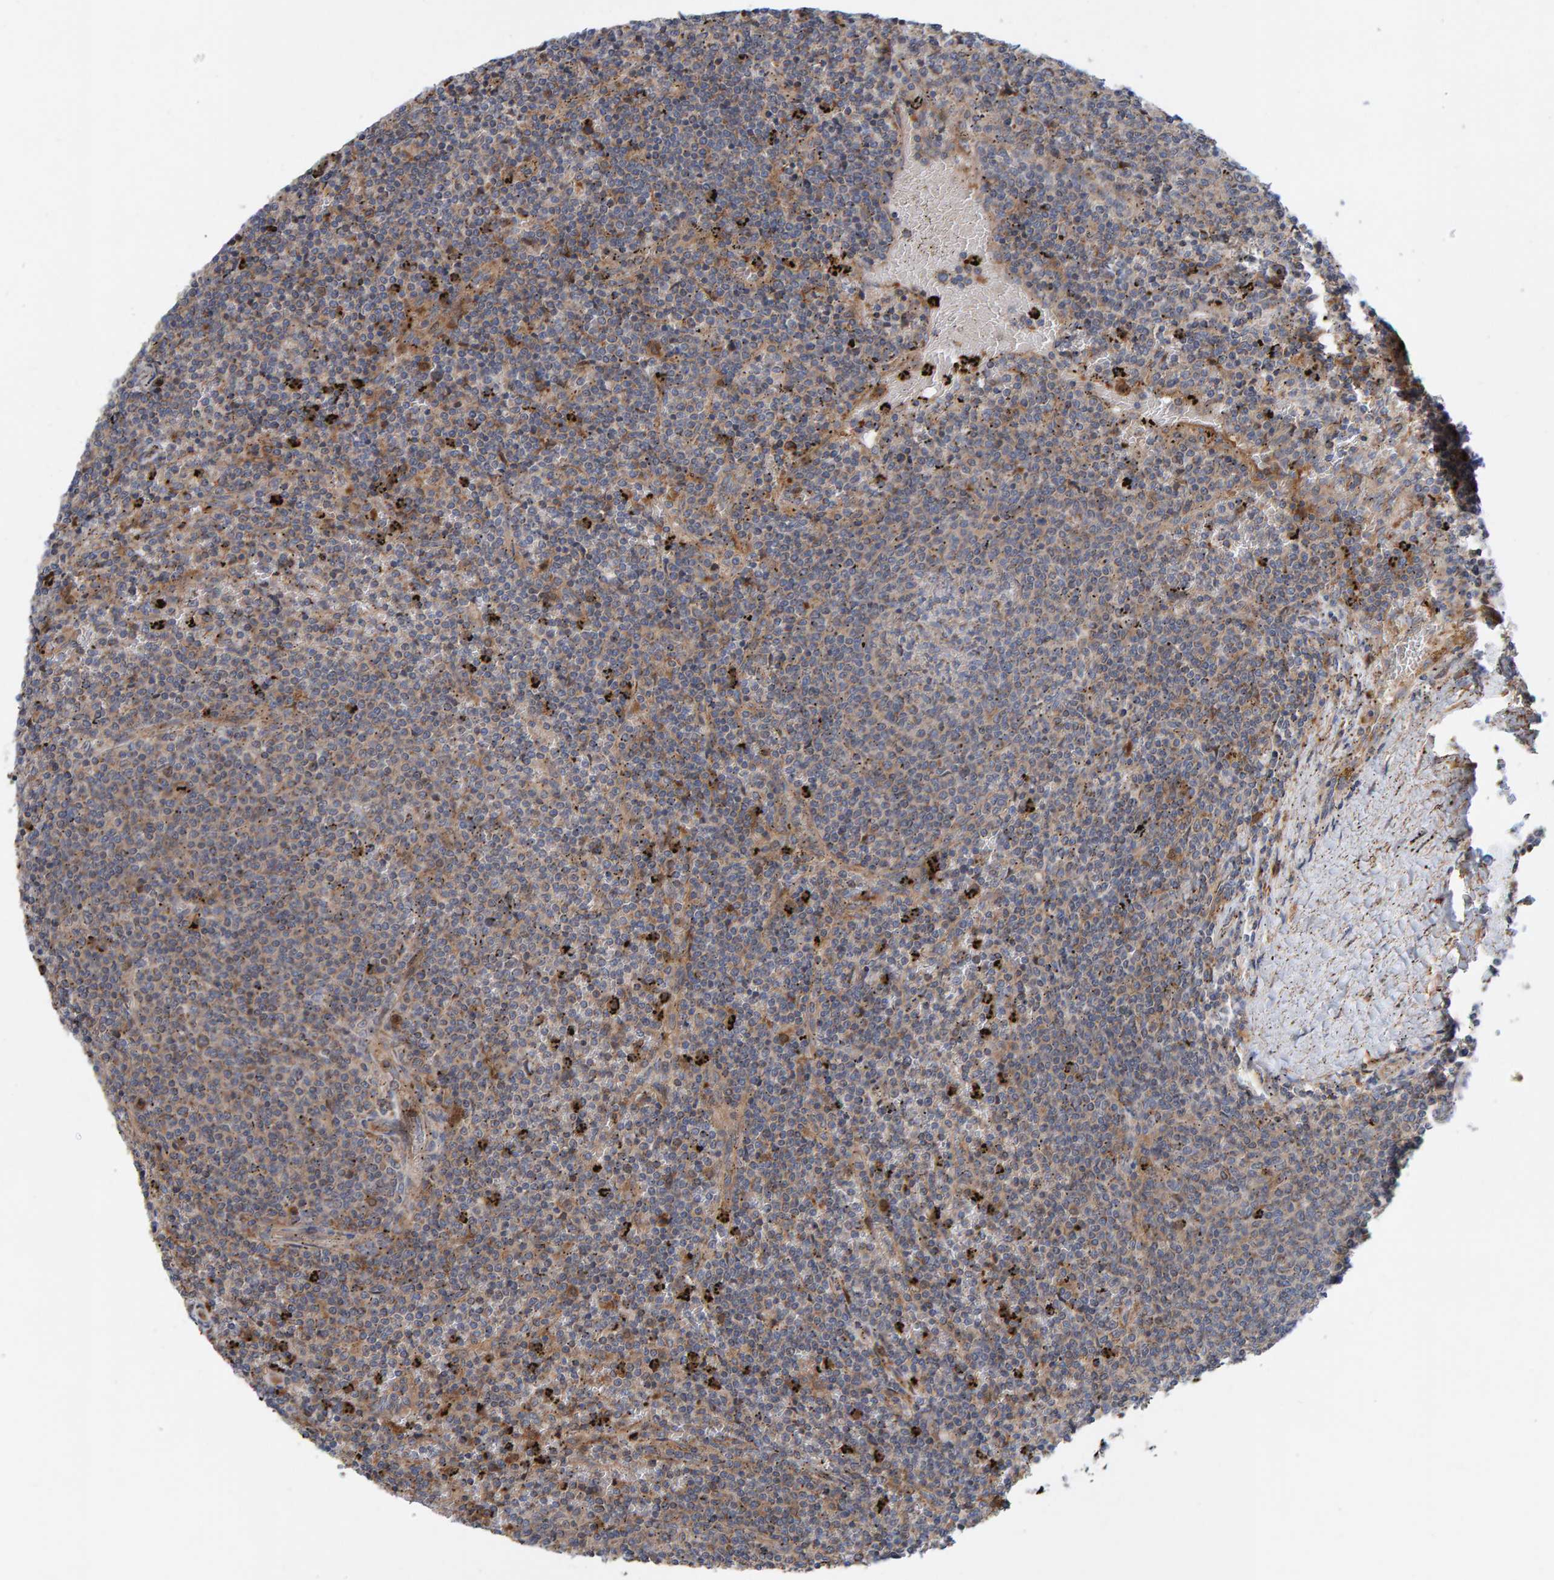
{"staining": {"intensity": "weak", "quantity": "<25%", "location": "cytoplasmic/membranous"}, "tissue": "lymphoma", "cell_type": "Tumor cells", "image_type": "cancer", "snomed": [{"axis": "morphology", "description": "Malignant lymphoma, non-Hodgkin's type, Low grade"}, {"axis": "topography", "description": "Spleen"}], "caption": "Immunohistochemical staining of human low-grade malignant lymphoma, non-Hodgkin's type exhibits no significant positivity in tumor cells.", "gene": "KIAA0753", "patient": {"sex": "female", "age": 50}}